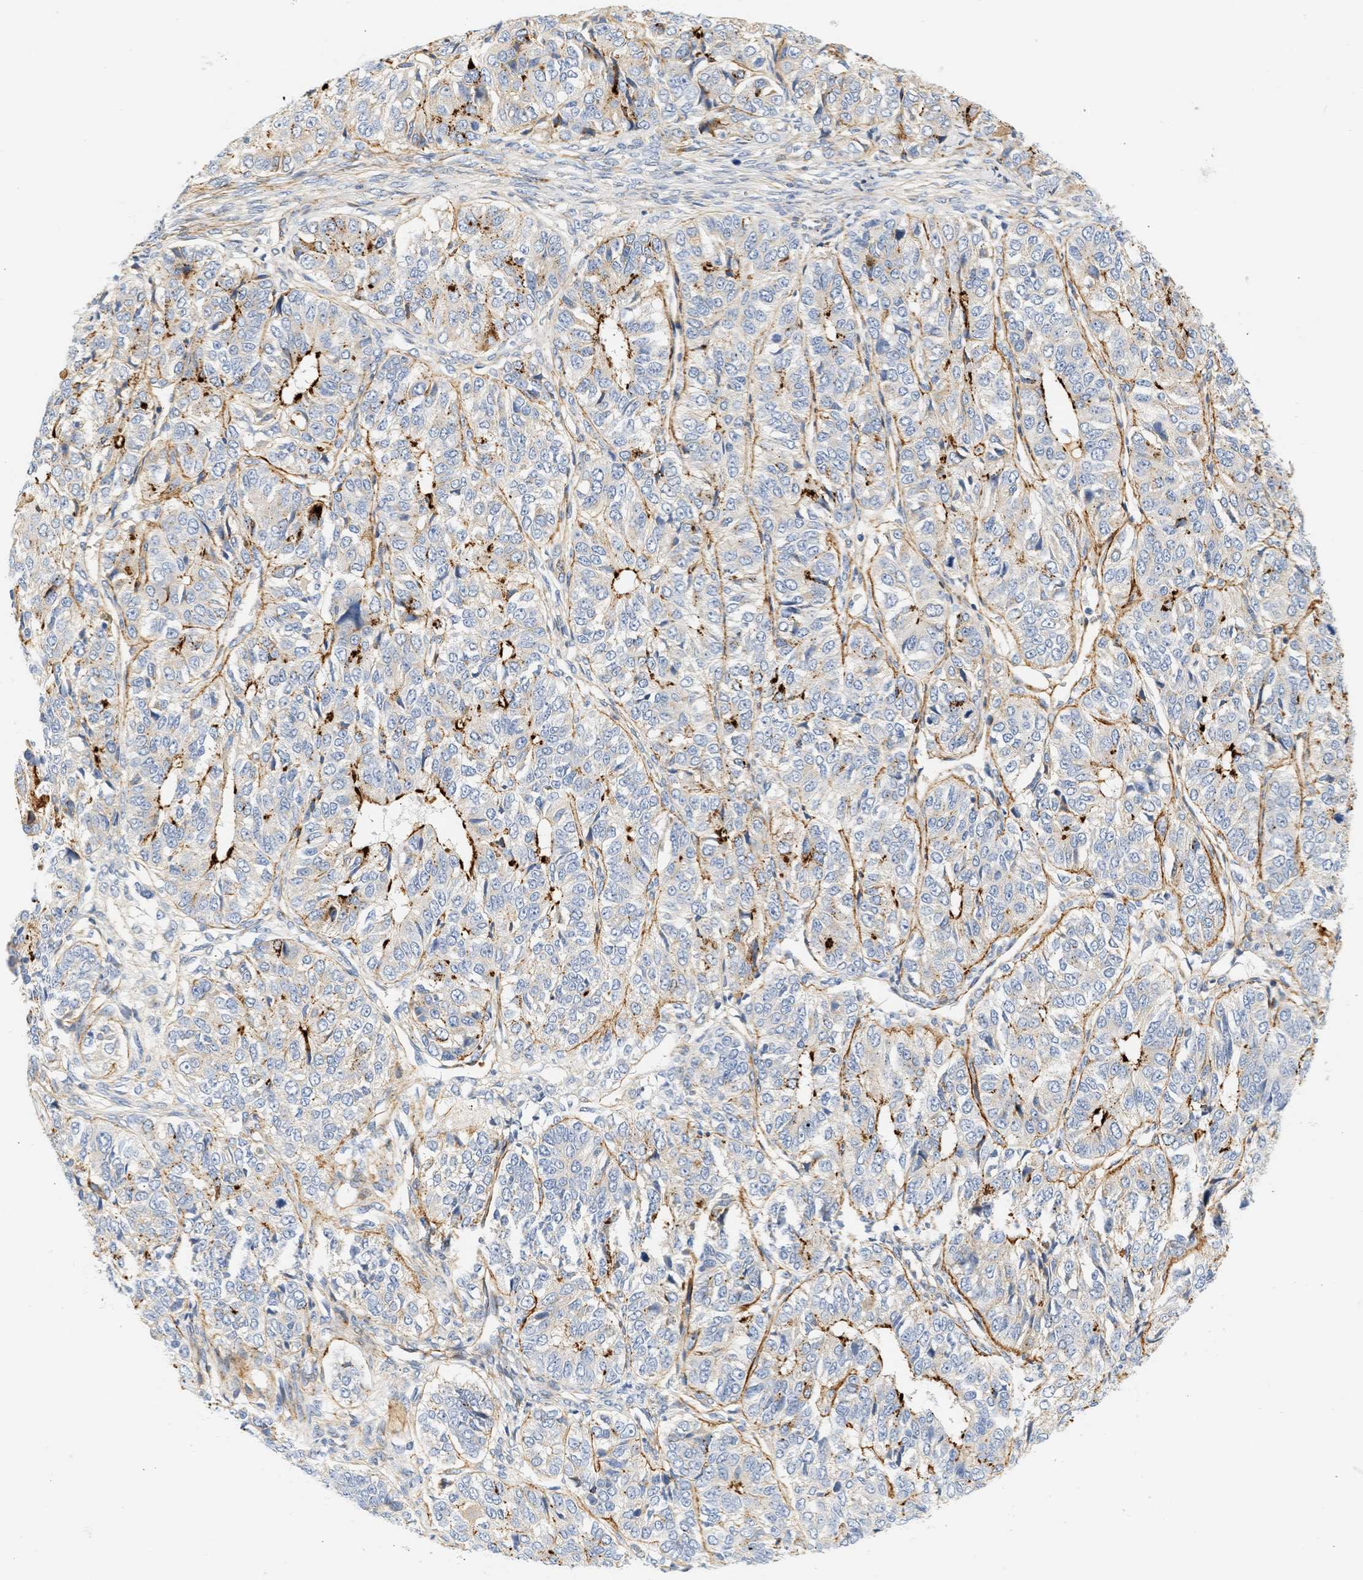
{"staining": {"intensity": "strong", "quantity": "<25%", "location": "cytoplasmic/membranous"}, "tissue": "ovarian cancer", "cell_type": "Tumor cells", "image_type": "cancer", "snomed": [{"axis": "morphology", "description": "Carcinoma, endometroid"}, {"axis": "topography", "description": "Ovary"}], "caption": "Human ovarian endometroid carcinoma stained with a brown dye exhibits strong cytoplasmic/membranous positive staining in about <25% of tumor cells.", "gene": "SLC30A7", "patient": {"sex": "female", "age": 51}}